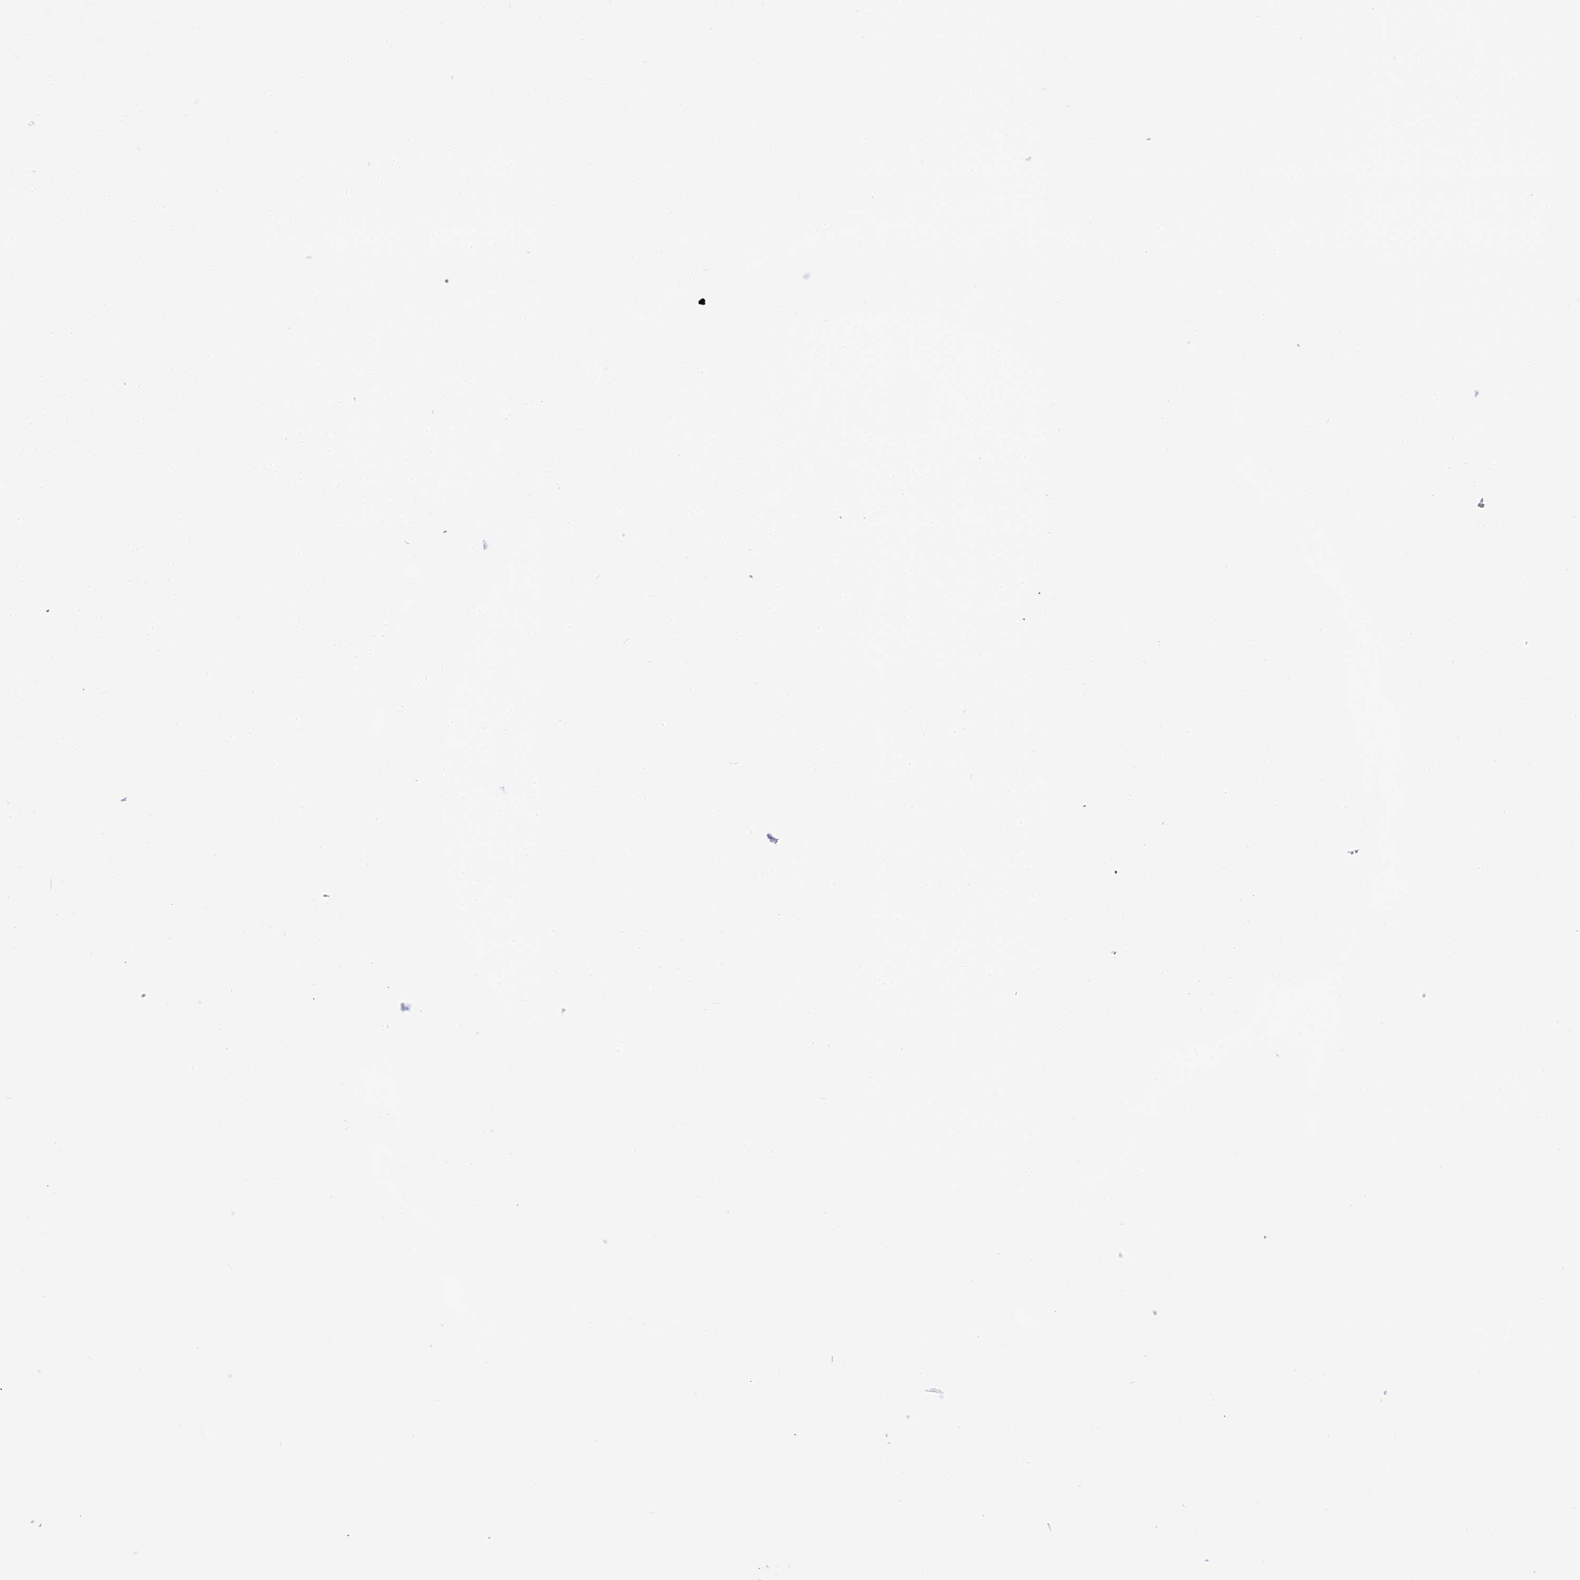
{"staining": {"intensity": "strong", "quantity": "<25%", "location": "cytoplasmic/membranous"}, "tissue": "colorectal cancer", "cell_type": "Tumor cells", "image_type": "cancer", "snomed": [{"axis": "morphology", "description": "Adenocarcinoma, NOS"}, {"axis": "topography", "description": "Colon"}], "caption": "Immunohistochemical staining of adenocarcinoma (colorectal) reveals medium levels of strong cytoplasmic/membranous protein positivity in about <25% of tumor cells.", "gene": "OR1Q1", "patient": {"sex": "male", "age": 62}}